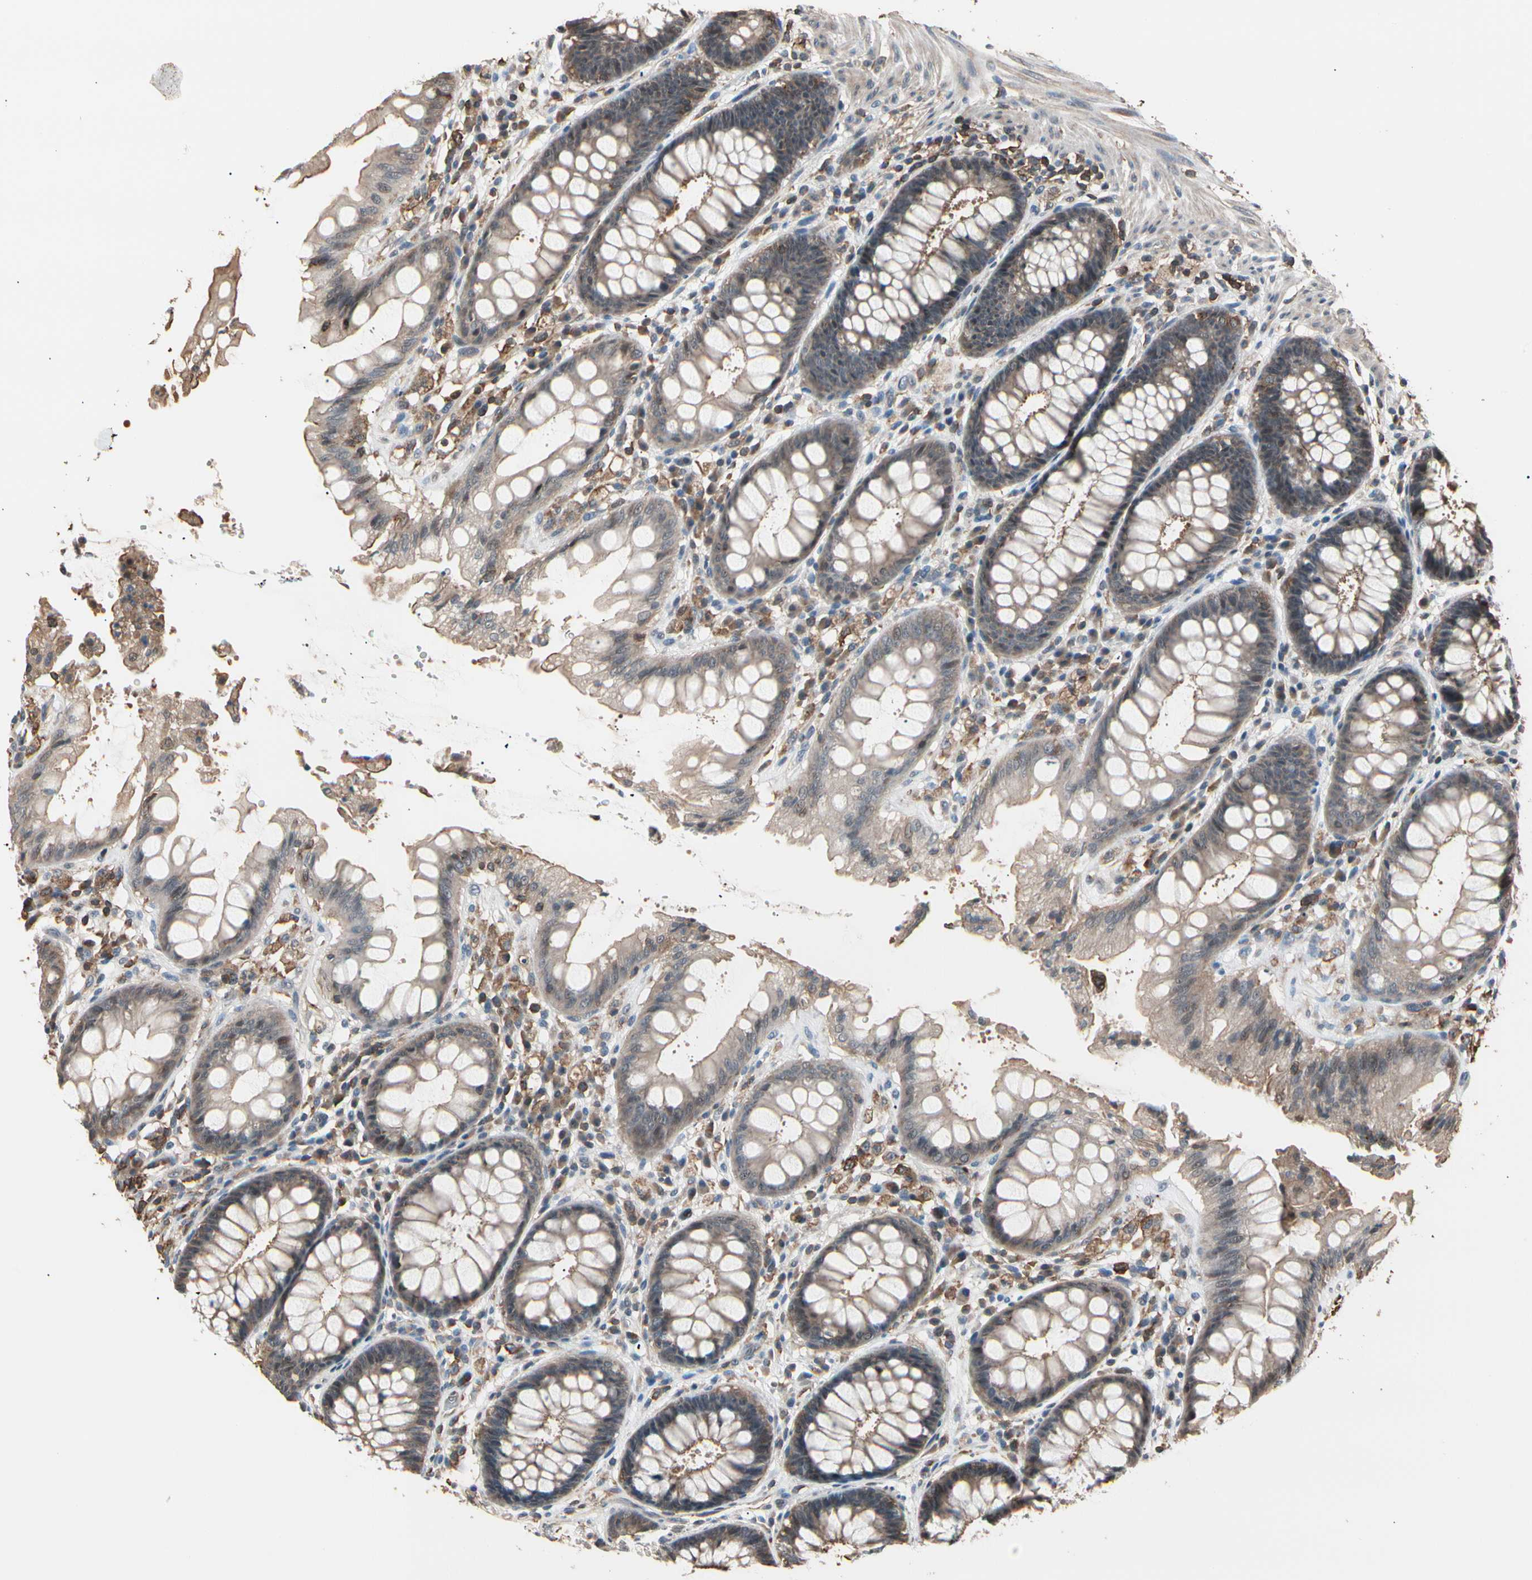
{"staining": {"intensity": "moderate", "quantity": "25%-75%", "location": "cytoplasmic/membranous"}, "tissue": "rectum", "cell_type": "Glandular cells", "image_type": "normal", "snomed": [{"axis": "morphology", "description": "Normal tissue, NOS"}, {"axis": "topography", "description": "Rectum"}], "caption": "DAB immunohistochemical staining of benign human rectum displays moderate cytoplasmic/membranous protein expression in approximately 25%-75% of glandular cells.", "gene": "MAPK13", "patient": {"sex": "female", "age": 46}}